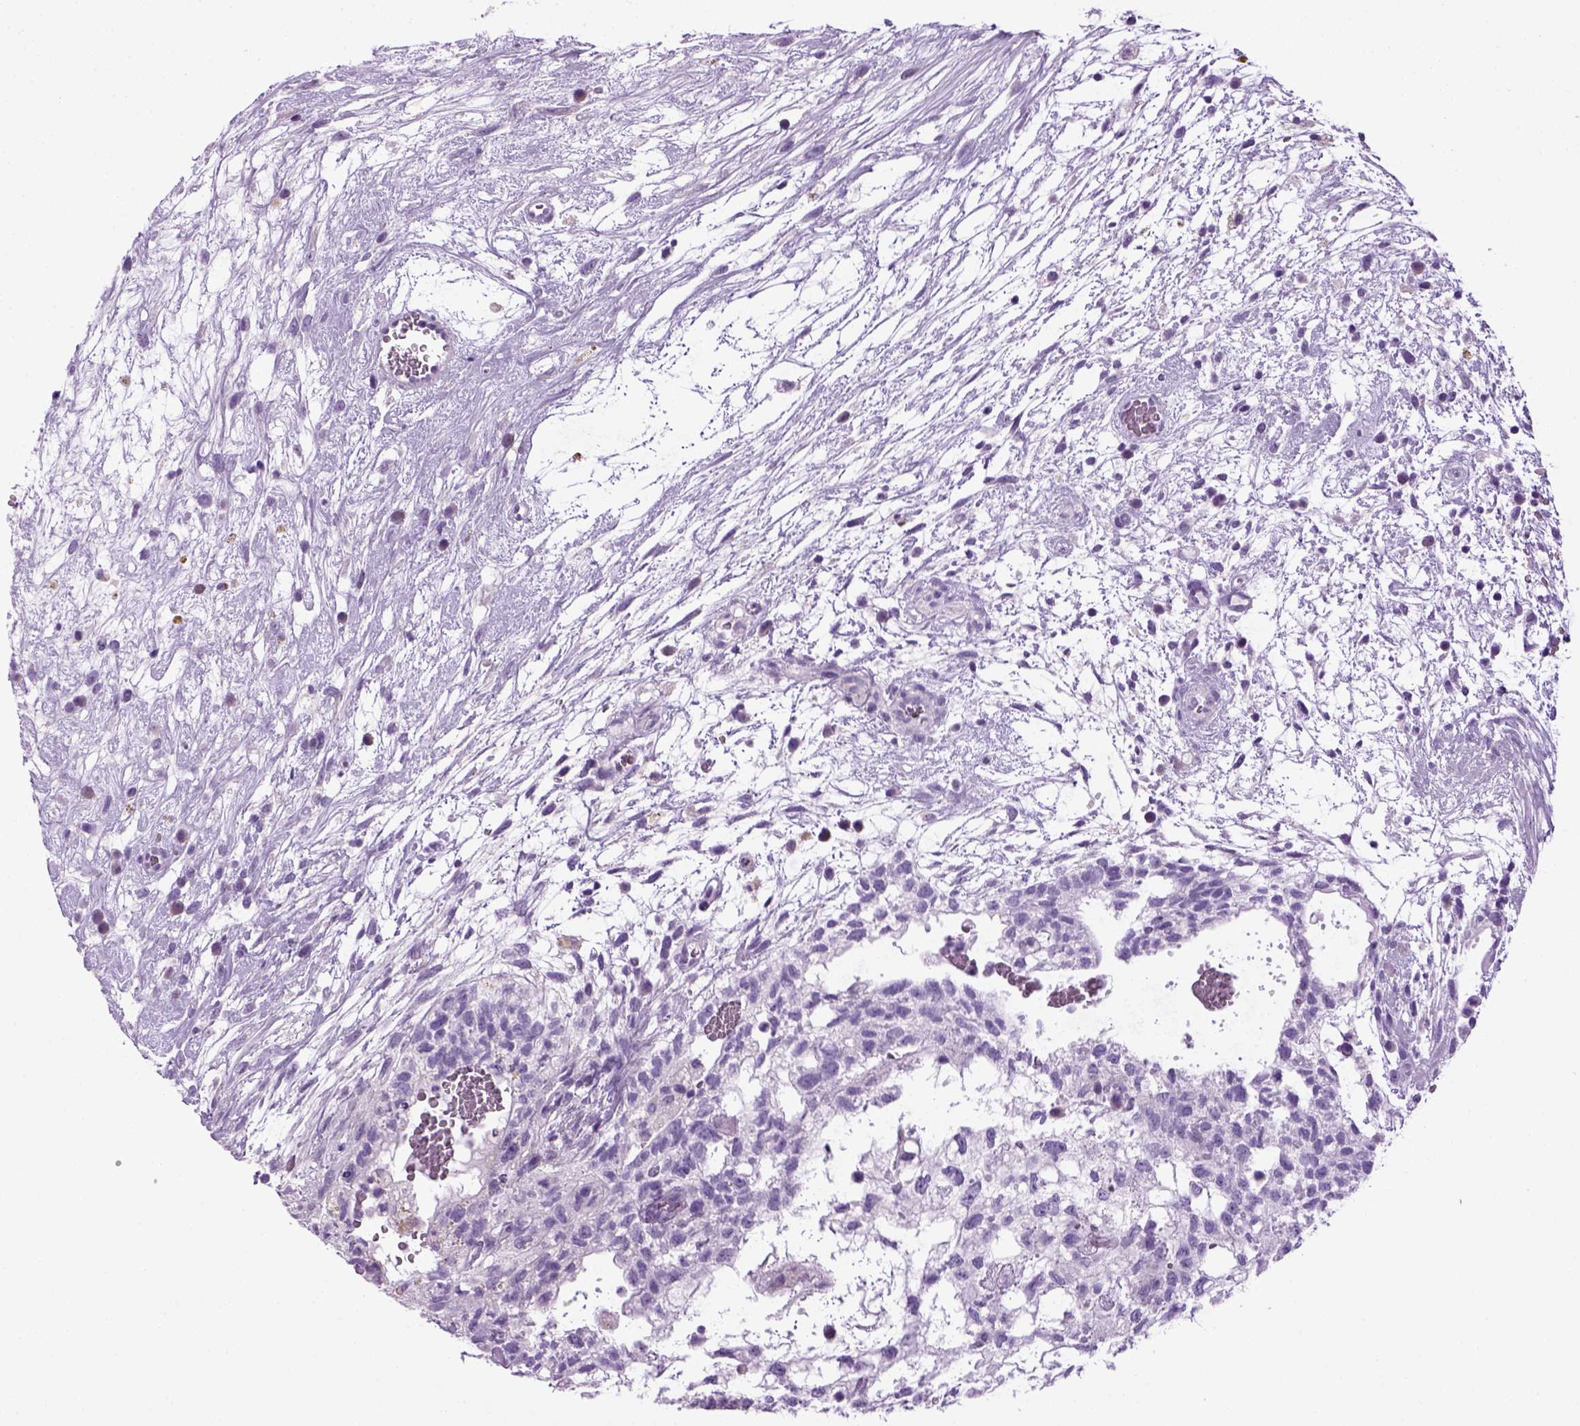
{"staining": {"intensity": "negative", "quantity": "none", "location": "none"}, "tissue": "testis cancer", "cell_type": "Tumor cells", "image_type": "cancer", "snomed": [{"axis": "morphology", "description": "Normal tissue, NOS"}, {"axis": "morphology", "description": "Carcinoma, Embryonal, NOS"}, {"axis": "topography", "description": "Testis"}], "caption": "The image reveals no staining of tumor cells in testis cancer (embryonal carcinoma). (DAB (3,3'-diaminobenzidine) immunohistochemistry (IHC) visualized using brightfield microscopy, high magnification).", "gene": "HMCN2", "patient": {"sex": "male", "age": 32}}